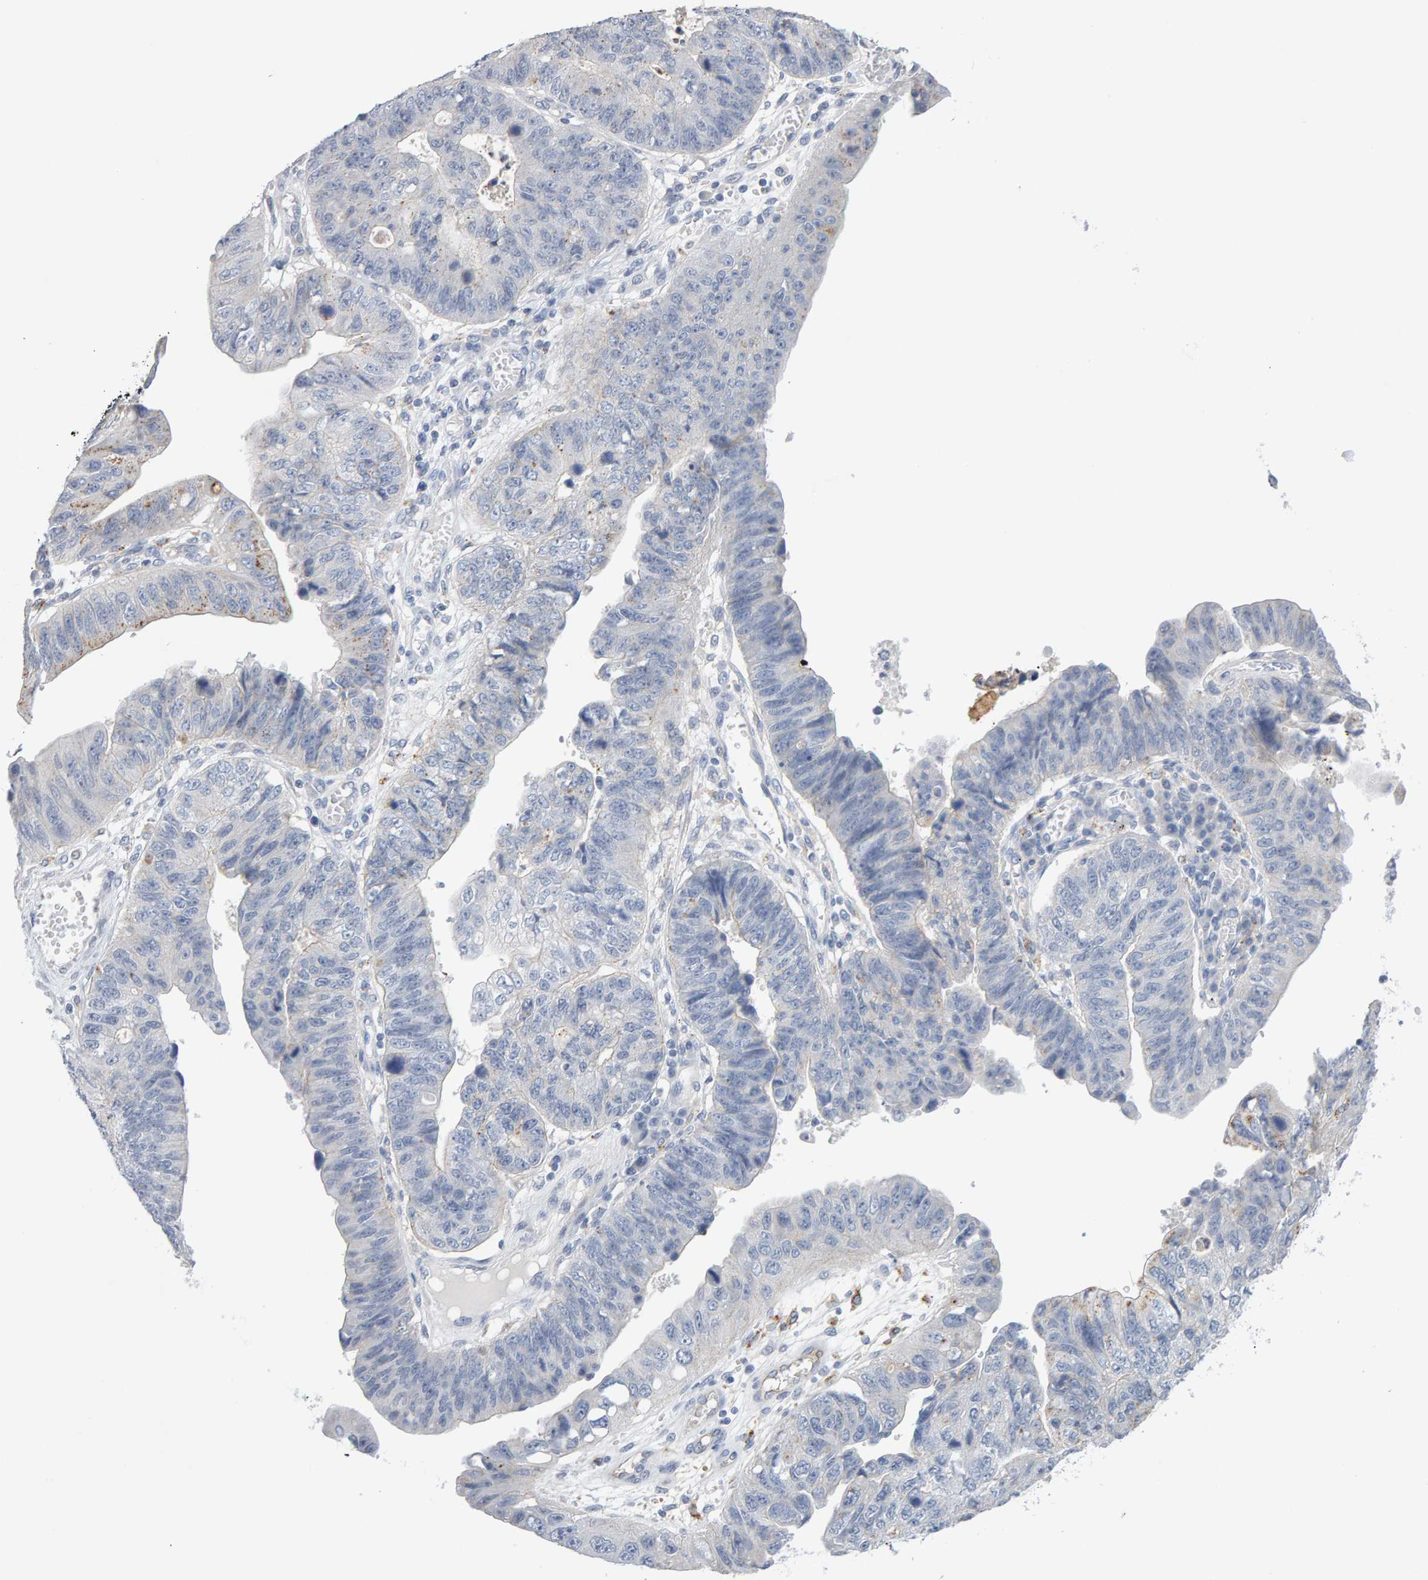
{"staining": {"intensity": "negative", "quantity": "none", "location": "none"}, "tissue": "stomach cancer", "cell_type": "Tumor cells", "image_type": "cancer", "snomed": [{"axis": "morphology", "description": "Adenocarcinoma, NOS"}, {"axis": "topography", "description": "Stomach"}], "caption": "DAB (3,3'-diaminobenzidine) immunohistochemical staining of stomach cancer (adenocarcinoma) displays no significant positivity in tumor cells.", "gene": "METRNL", "patient": {"sex": "male", "age": 59}}